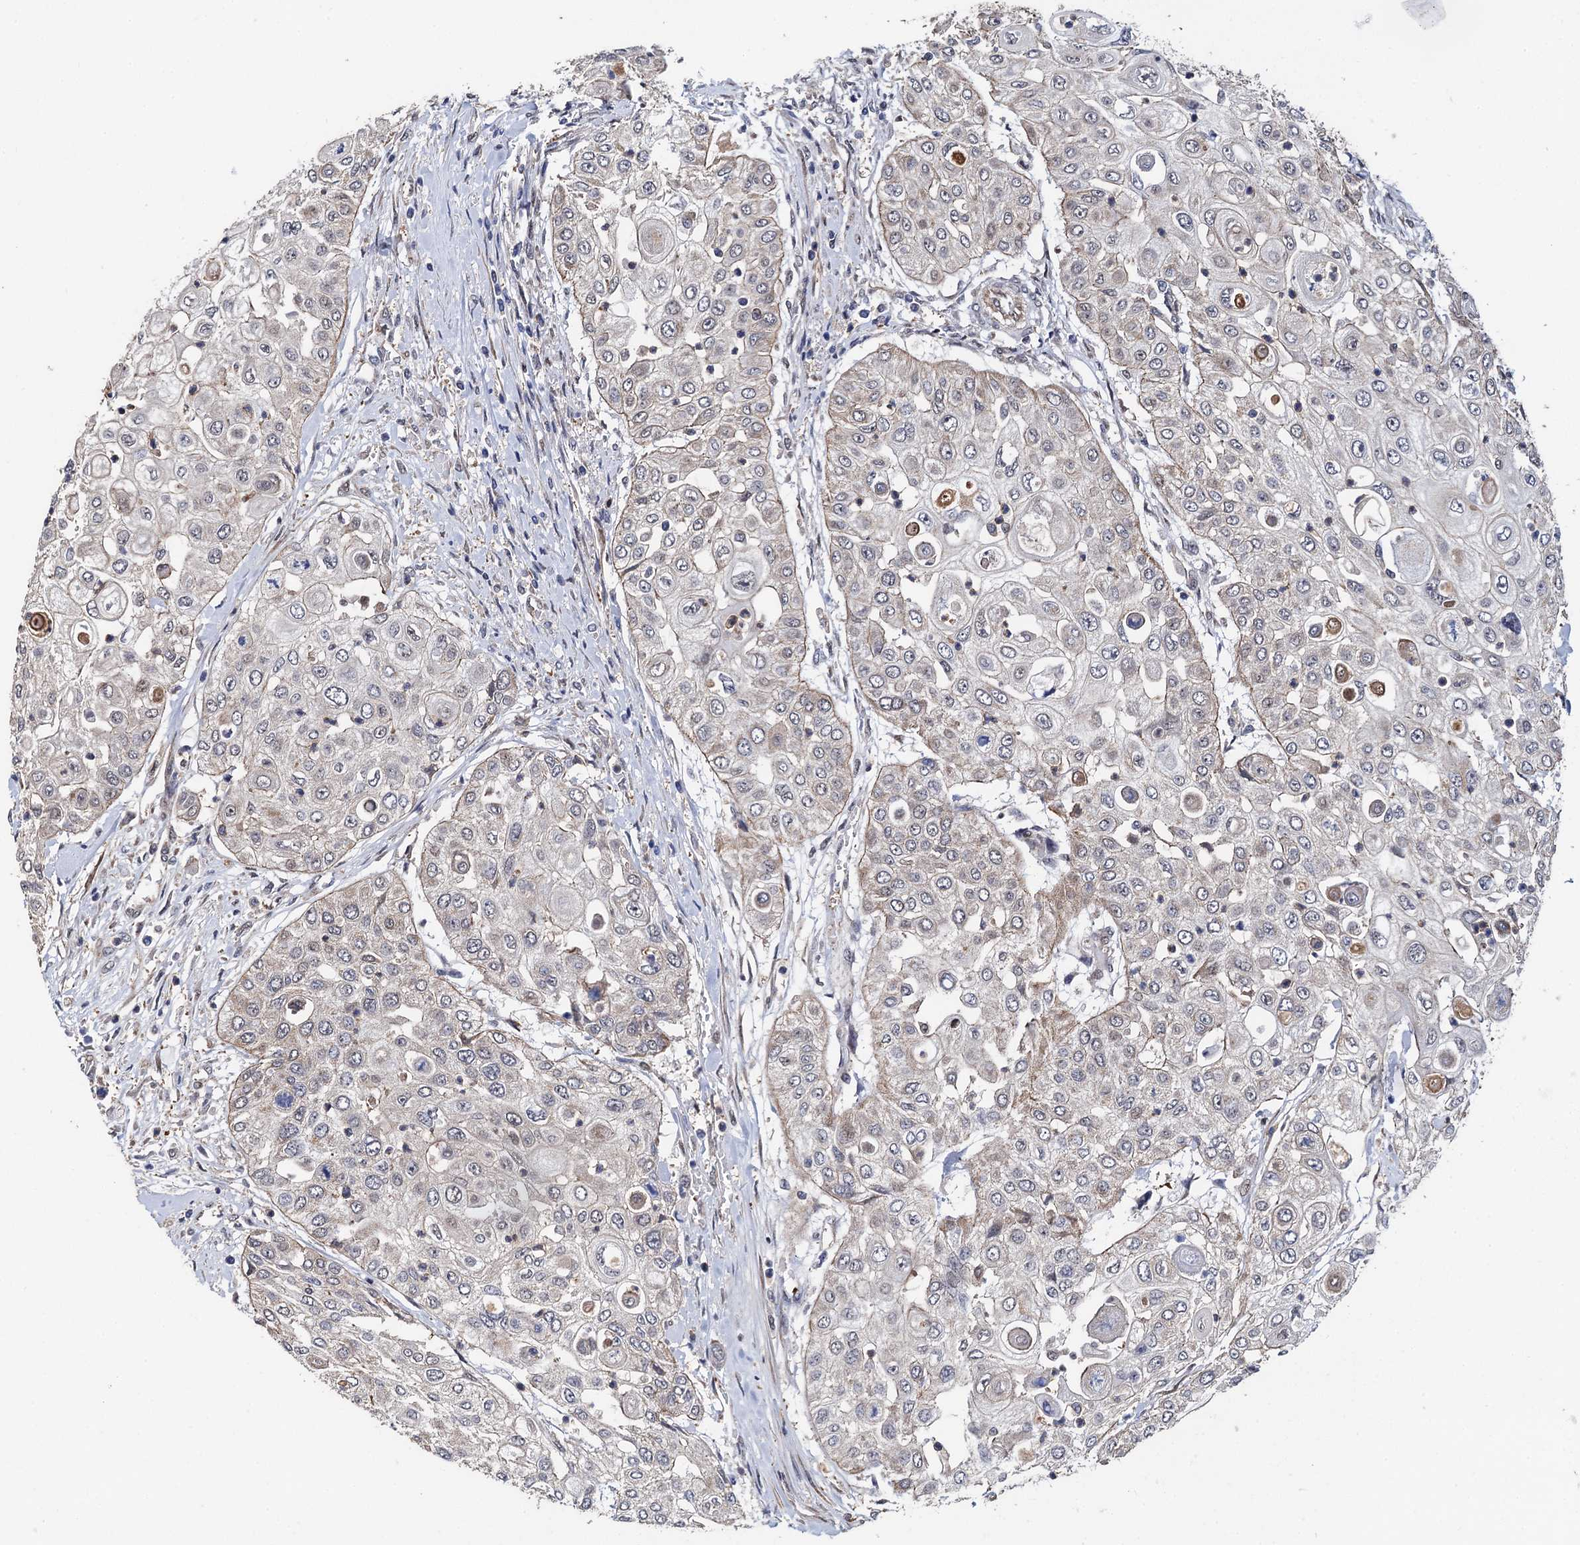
{"staining": {"intensity": "negative", "quantity": "none", "location": "none"}, "tissue": "urothelial cancer", "cell_type": "Tumor cells", "image_type": "cancer", "snomed": [{"axis": "morphology", "description": "Urothelial carcinoma, High grade"}, {"axis": "topography", "description": "Urinary bladder"}], "caption": "Immunohistochemical staining of human urothelial cancer exhibits no significant staining in tumor cells.", "gene": "PTCD3", "patient": {"sex": "female", "age": 79}}